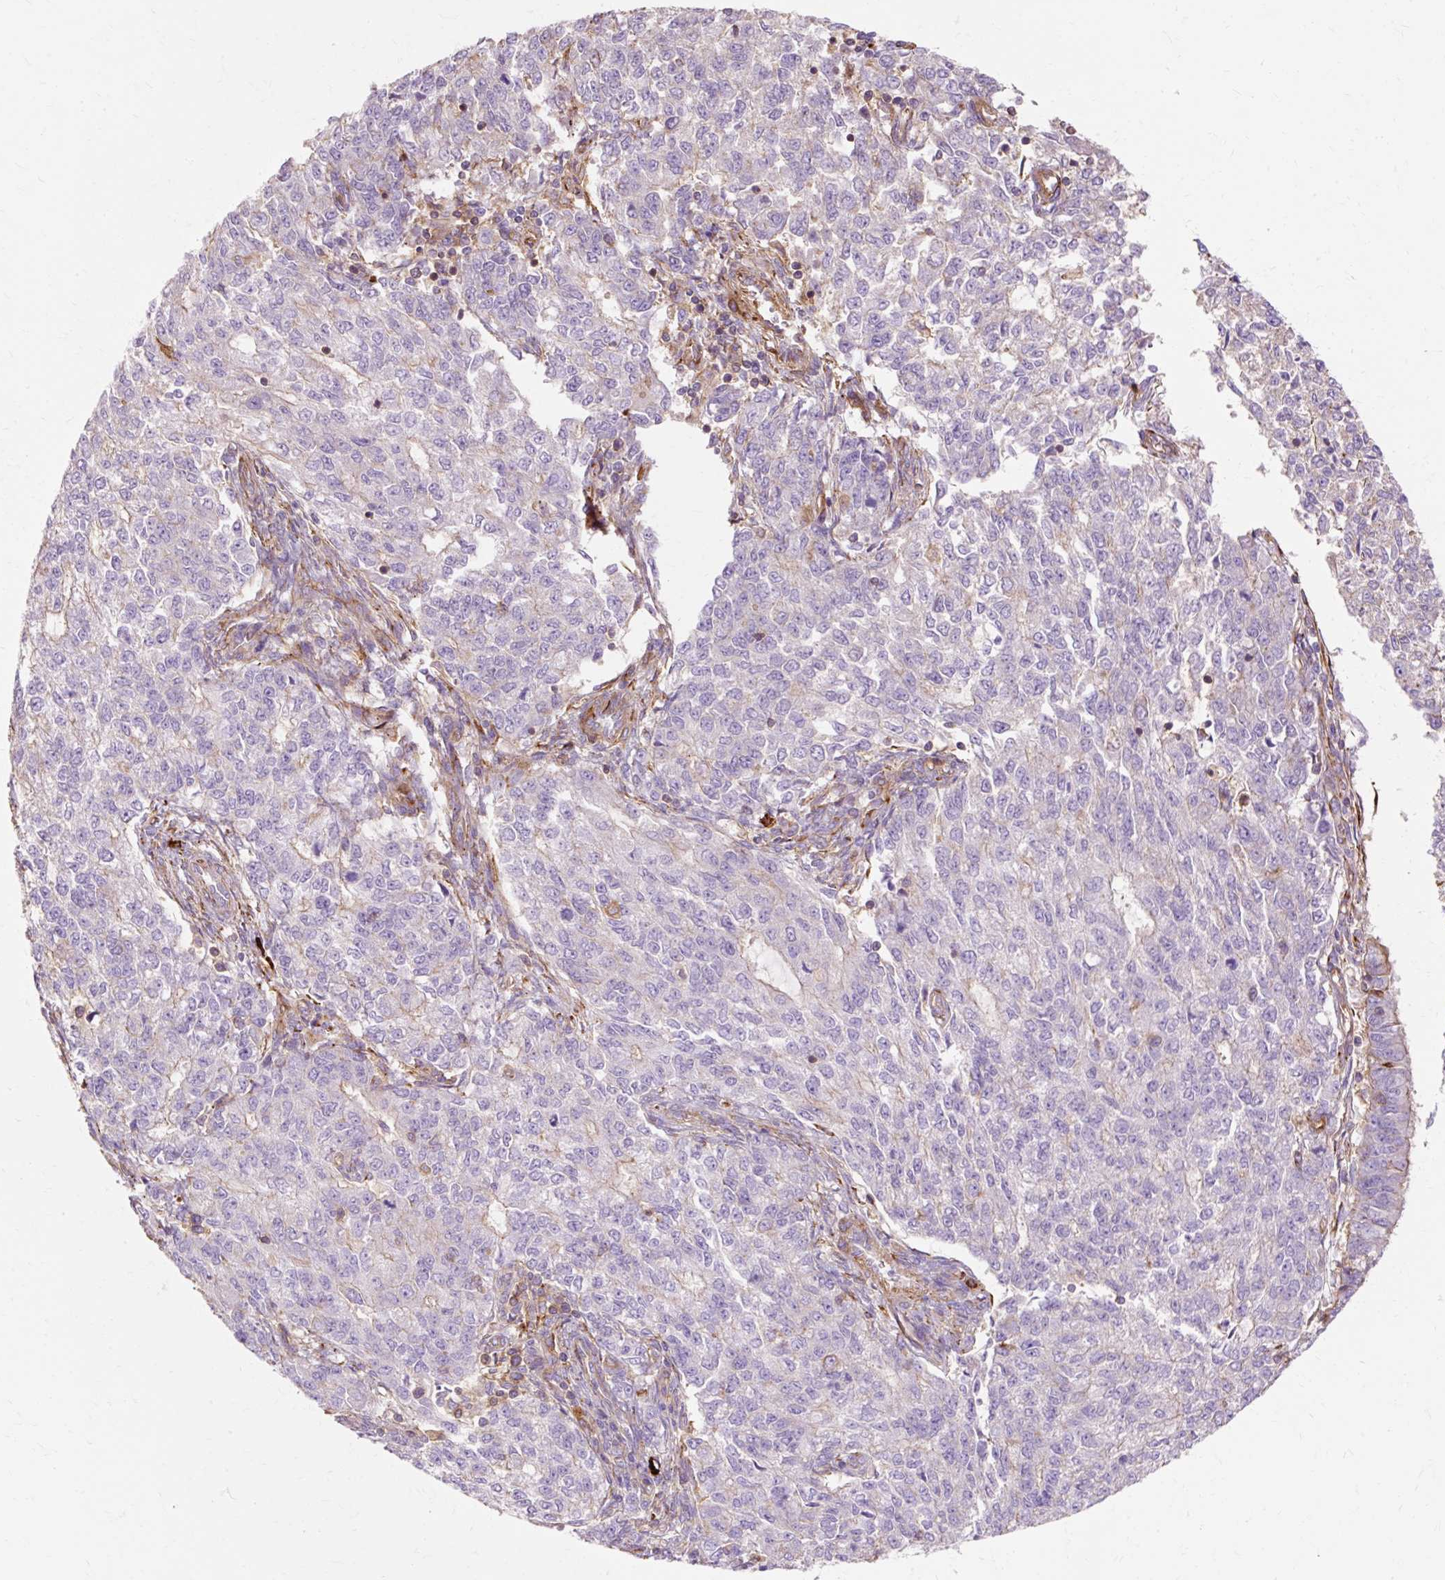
{"staining": {"intensity": "negative", "quantity": "none", "location": "none"}, "tissue": "endometrial cancer", "cell_type": "Tumor cells", "image_type": "cancer", "snomed": [{"axis": "morphology", "description": "Adenocarcinoma, NOS"}, {"axis": "topography", "description": "Endometrium"}], "caption": "Immunohistochemistry photomicrograph of endometrial cancer stained for a protein (brown), which exhibits no staining in tumor cells.", "gene": "TBC1D2B", "patient": {"sex": "female", "age": 50}}